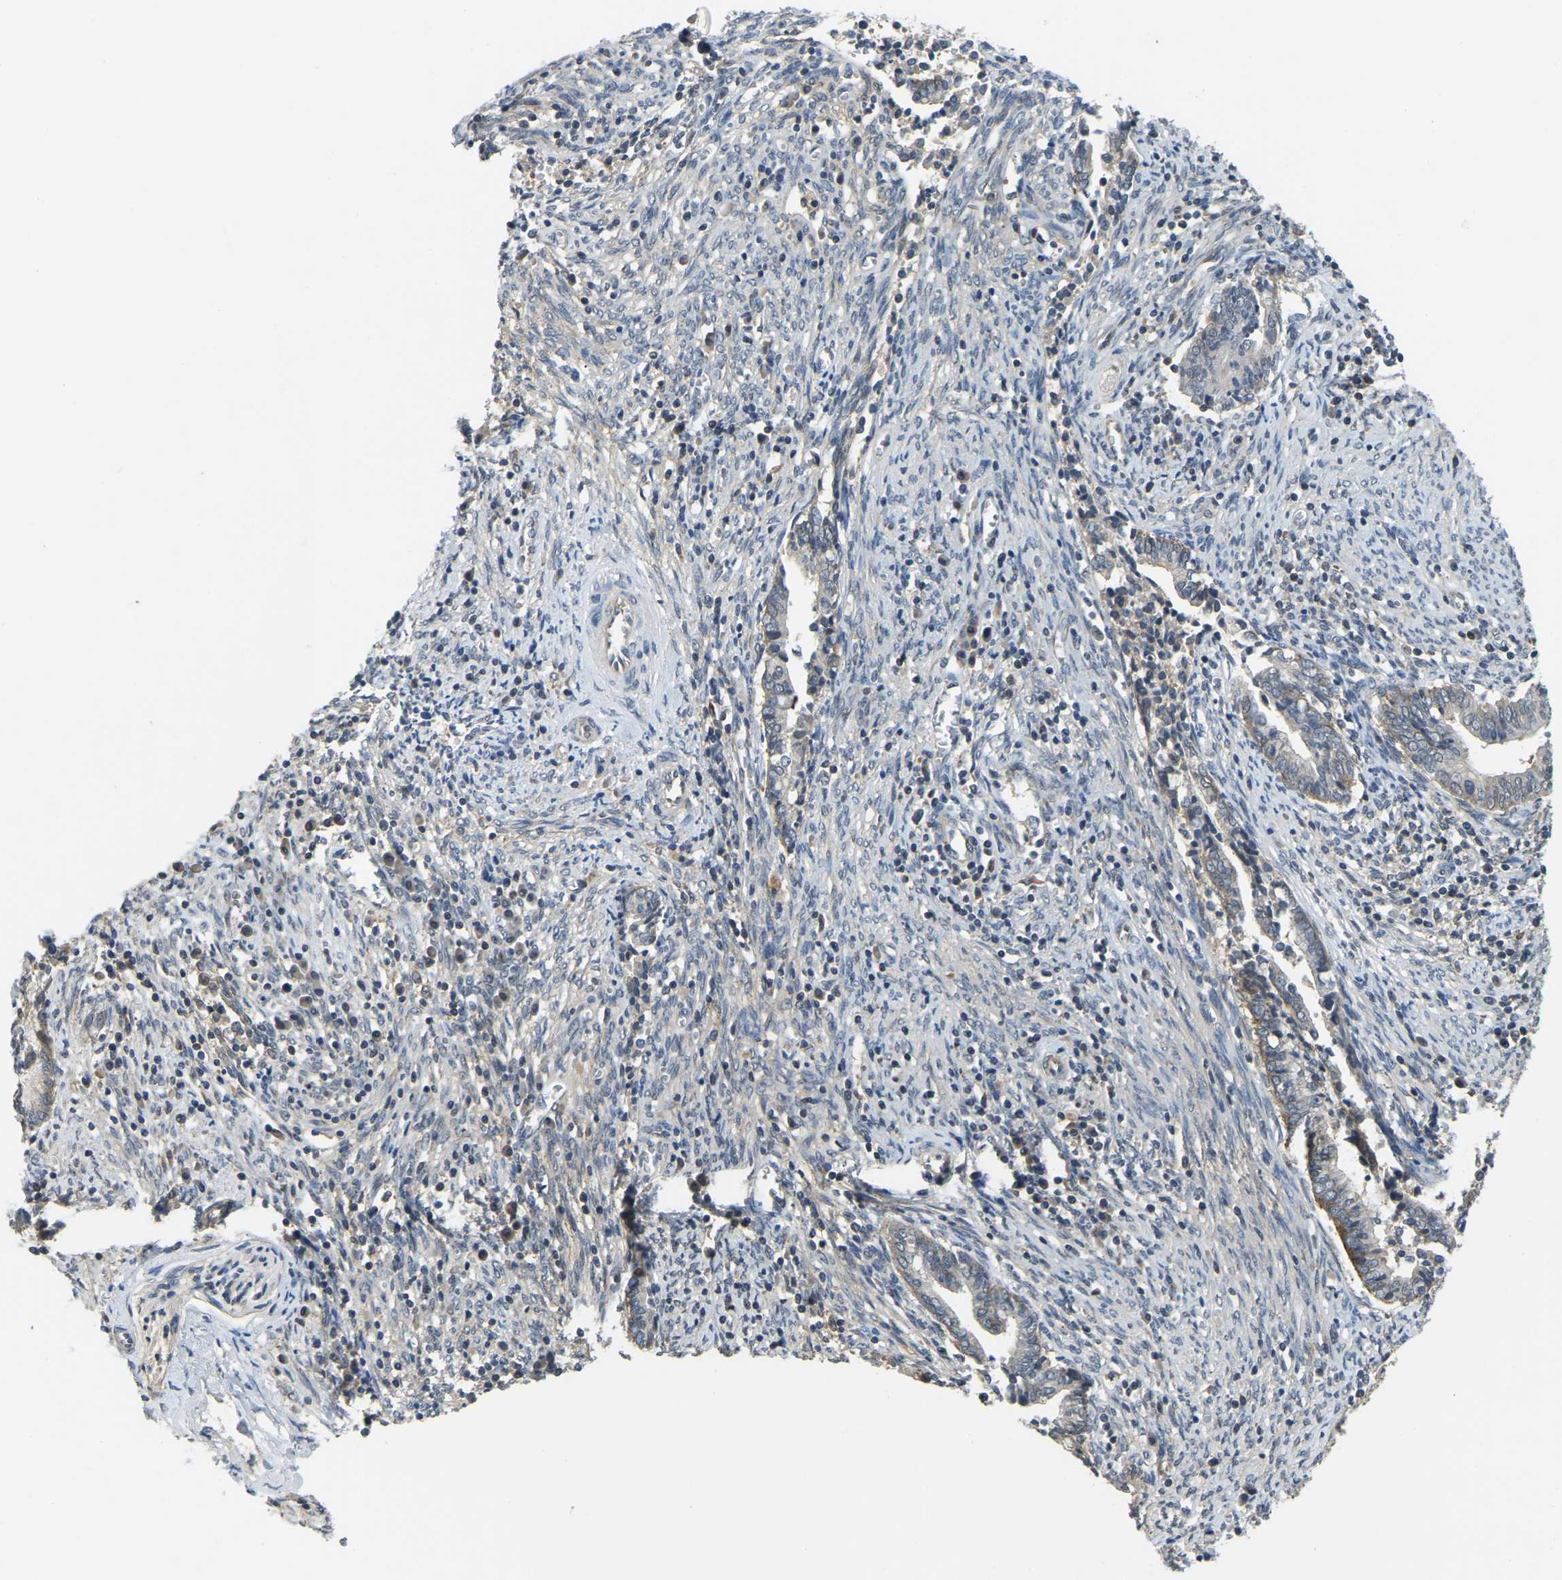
{"staining": {"intensity": "weak", "quantity": "25%-75%", "location": "cytoplasmic/membranous"}, "tissue": "cervical cancer", "cell_type": "Tumor cells", "image_type": "cancer", "snomed": [{"axis": "morphology", "description": "Adenocarcinoma, NOS"}, {"axis": "topography", "description": "Cervix"}], "caption": "Cervical cancer (adenocarcinoma) stained for a protein (brown) shows weak cytoplasmic/membranous positive expression in approximately 25%-75% of tumor cells.", "gene": "AHNAK", "patient": {"sex": "female", "age": 44}}